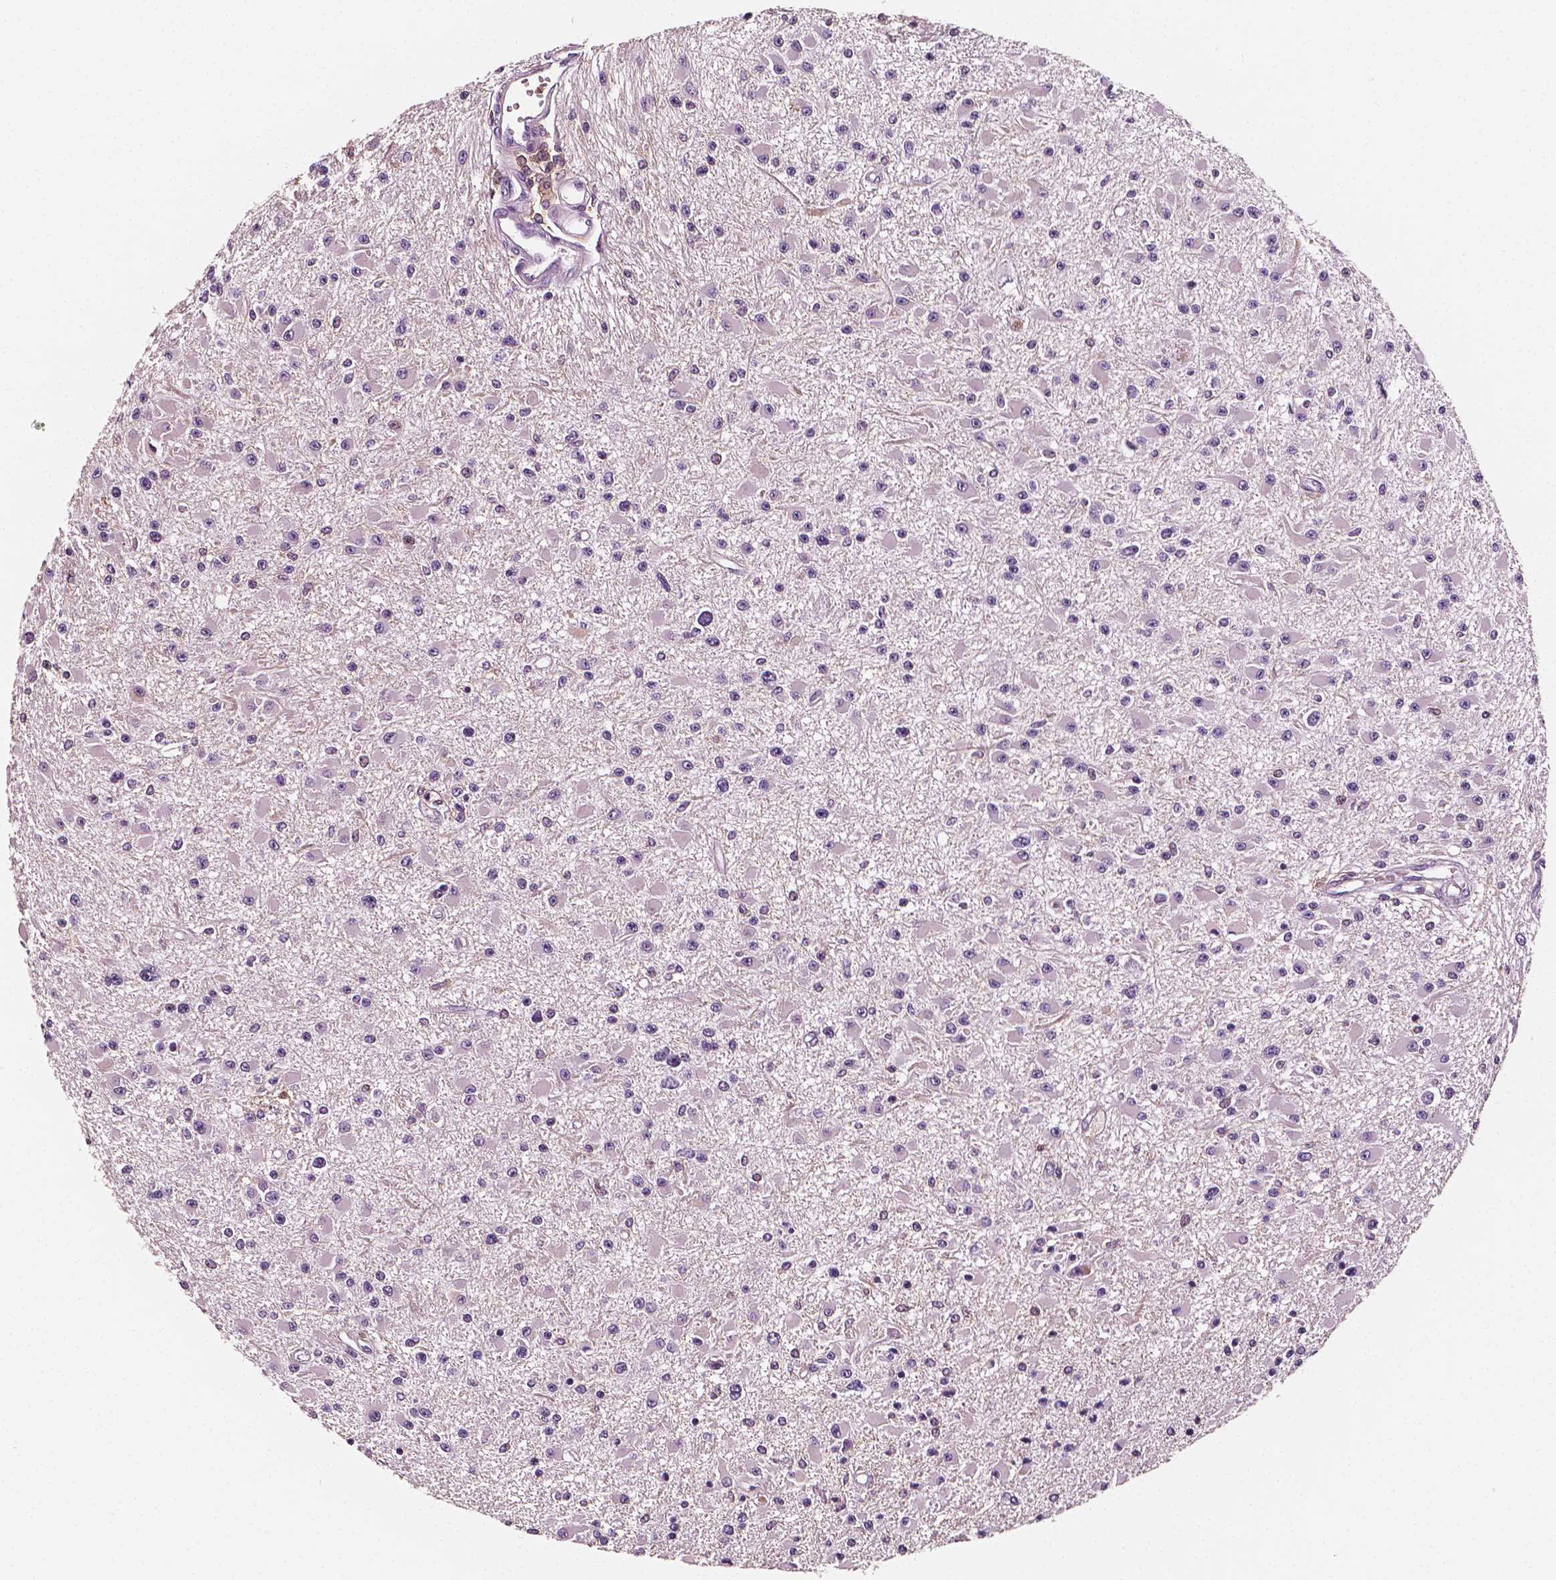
{"staining": {"intensity": "negative", "quantity": "none", "location": "none"}, "tissue": "glioma", "cell_type": "Tumor cells", "image_type": "cancer", "snomed": [{"axis": "morphology", "description": "Glioma, malignant, High grade"}, {"axis": "topography", "description": "Brain"}], "caption": "Tumor cells are negative for brown protein staining in glioma. (Brightfield microscopy of DAB immunohistochemistry (IHC) at high magnification).", "gene": "PTPRC", "patient": {"sex": "male", "age": 54}}